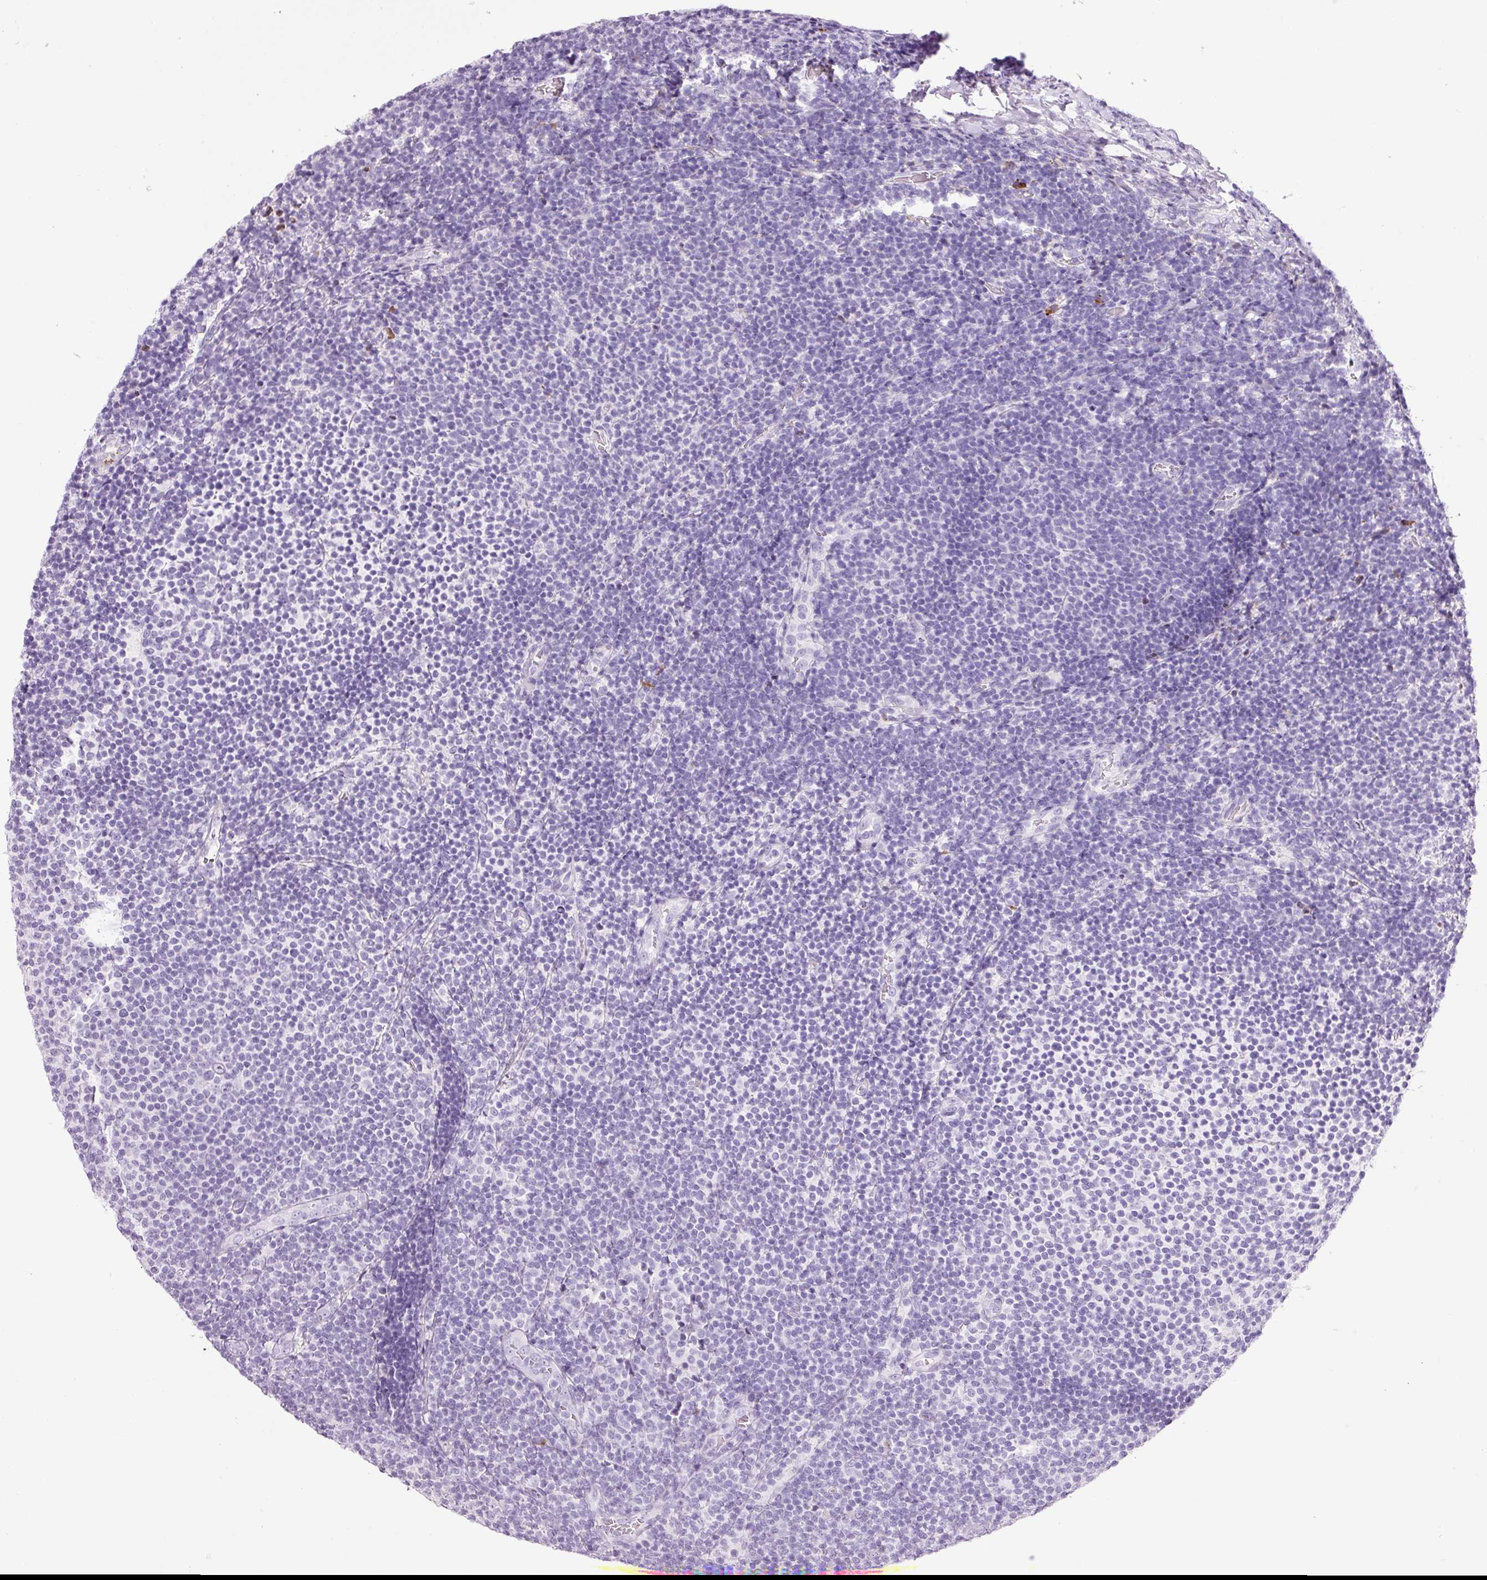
{"staining": {"intensity": "negative", "quantity": "none", "location": "none"}, "tissue": "lymphoma", "cell_type": "Tumor cells", "image_type": "cancer", "snomed": [{"axis": "morphology", "description": "Malignant lymphoma, non-Hodgkin's type, Low grade"}, {"axis": "topography", "description": "Lymph node"}], "caption": "This micrograph is of lymphoma stained with immunohistochemistry to label a protein in brown with the nuclei are counter-stained blue. There is no staining in tumor cells.", "gene": "KLF1", "patient": {"sex": "male", "age": 66}}